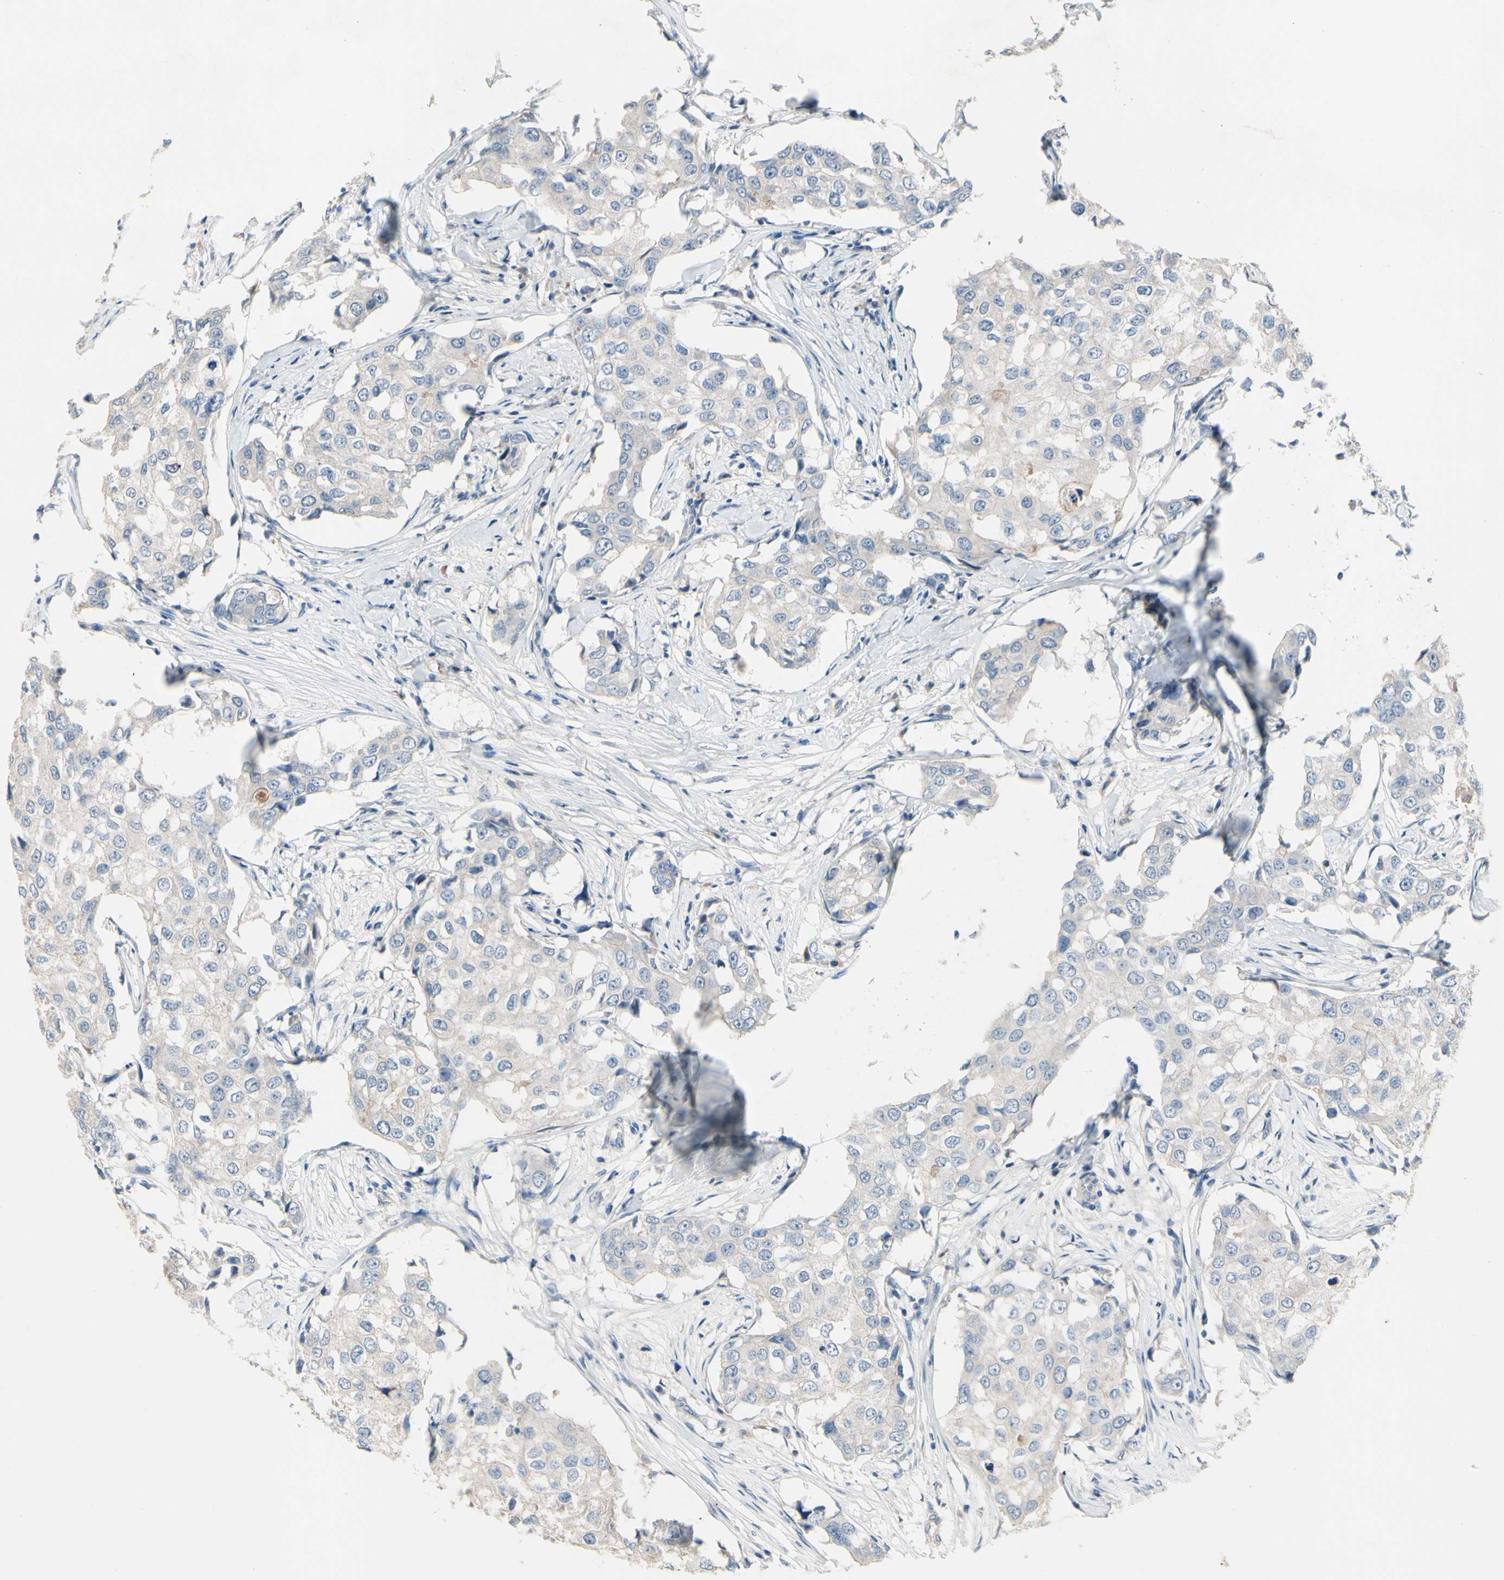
{"staining": {"intensity": "negative", "quantity": "none", "location": "none"}, "tissue": "breast cancer", "cell_type": "Tumor cells", "image_type": "cancer", "snomed": [{"axis": "morphology", "description": "Duct carcinoma"}, {"axis": "topography", "description": "Breast"}], "caption": "Tumor cells show no significant positivity in breast cancer. (DAB (3,3'-diaminobenzidine) immunohistochemistry, high magnification).", "gene": "SIGLEC5", "patient": {"sex": "female", "age": 27}}